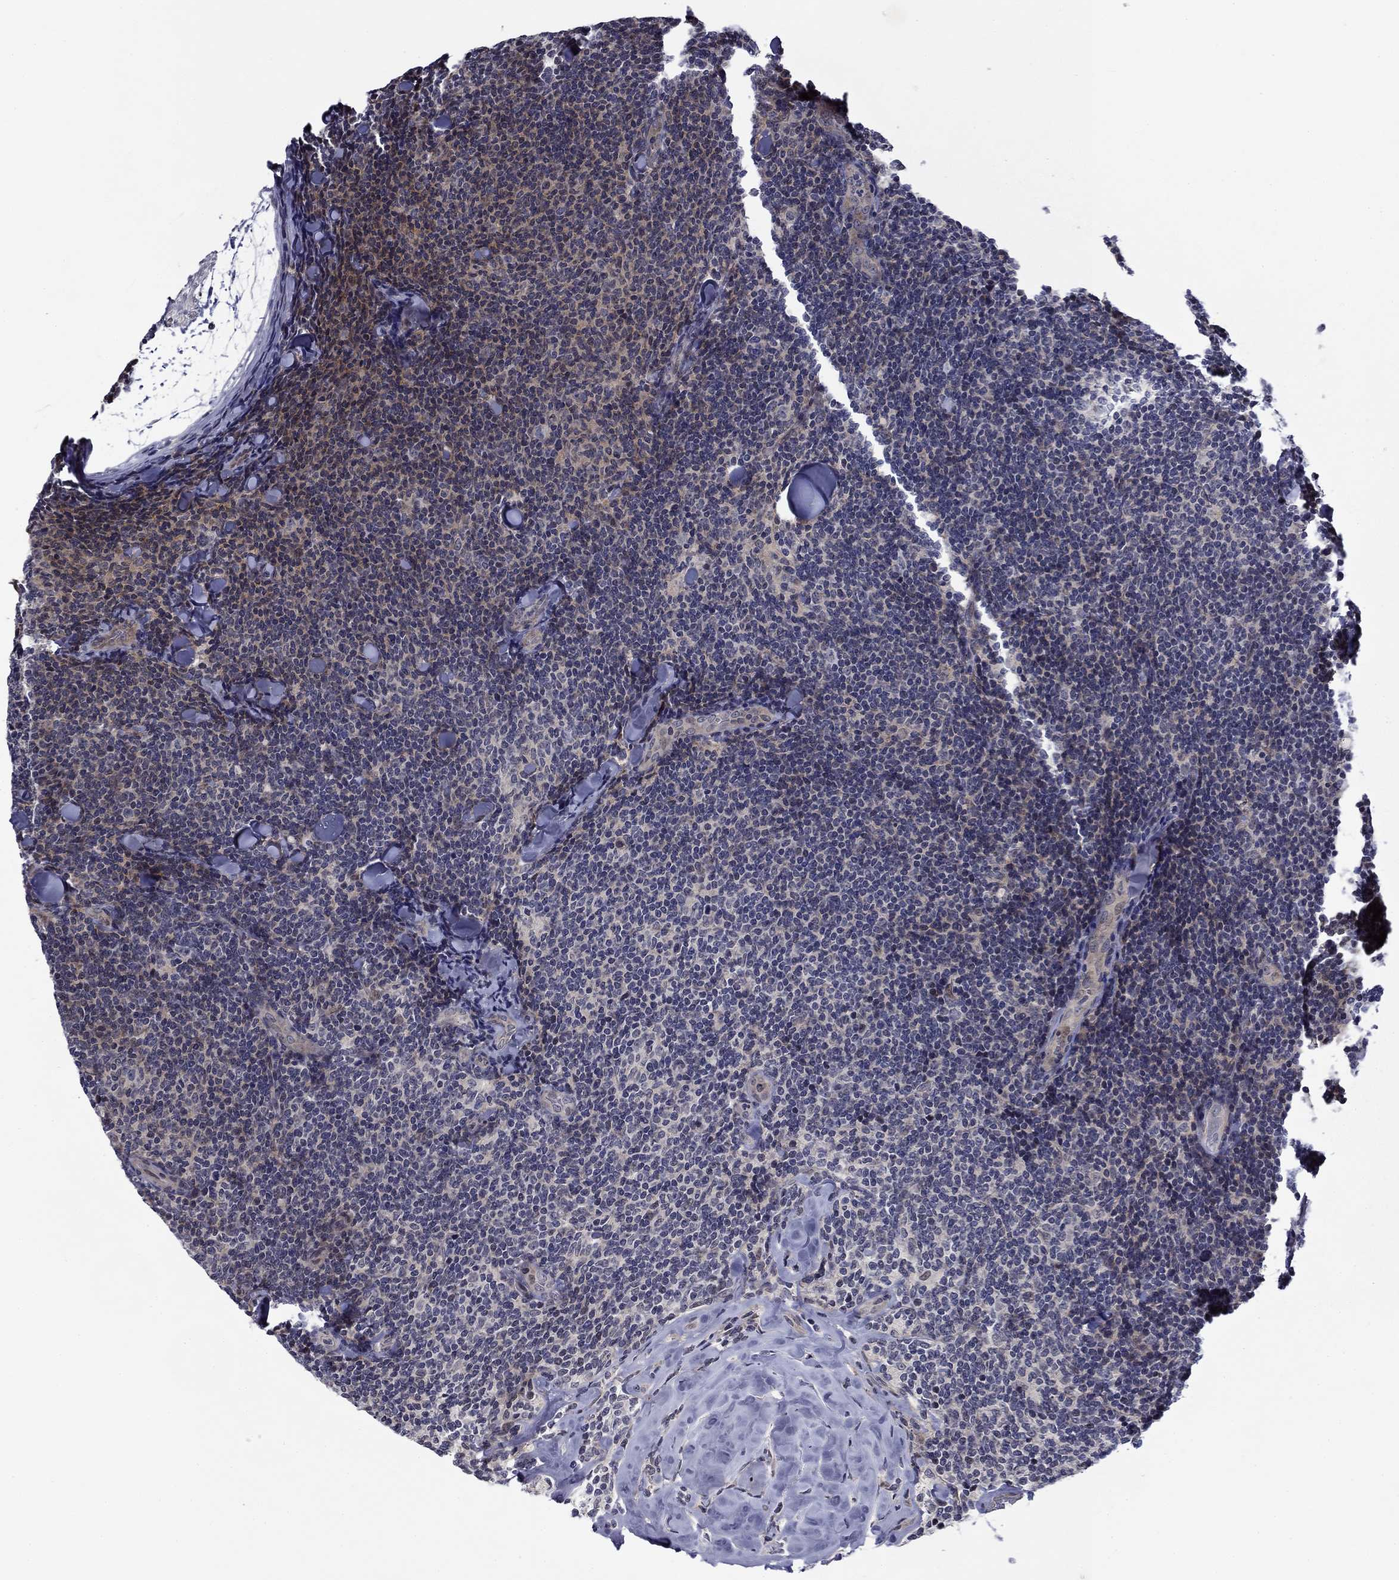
{"staining": {"intensity": "negative", "quantity": "none", "location": "none"}, "tissue": "lymphoma", "cell_type": "Tumor cells", "image_type": "cancer", "snomed": [{"axis": "morphology", "description": "Malignant lymphoma, non-Hodgkin's type, Low grade"}, {"axis": "topography", "description": "Lymph node"}], "caption": "Tumor cells show no significant protein staining in malignant lymphoma, non-Hodgkin's type (low-grade).", "gene": "B3GAT1", "patient": {"sex": "female", "age": 56}}